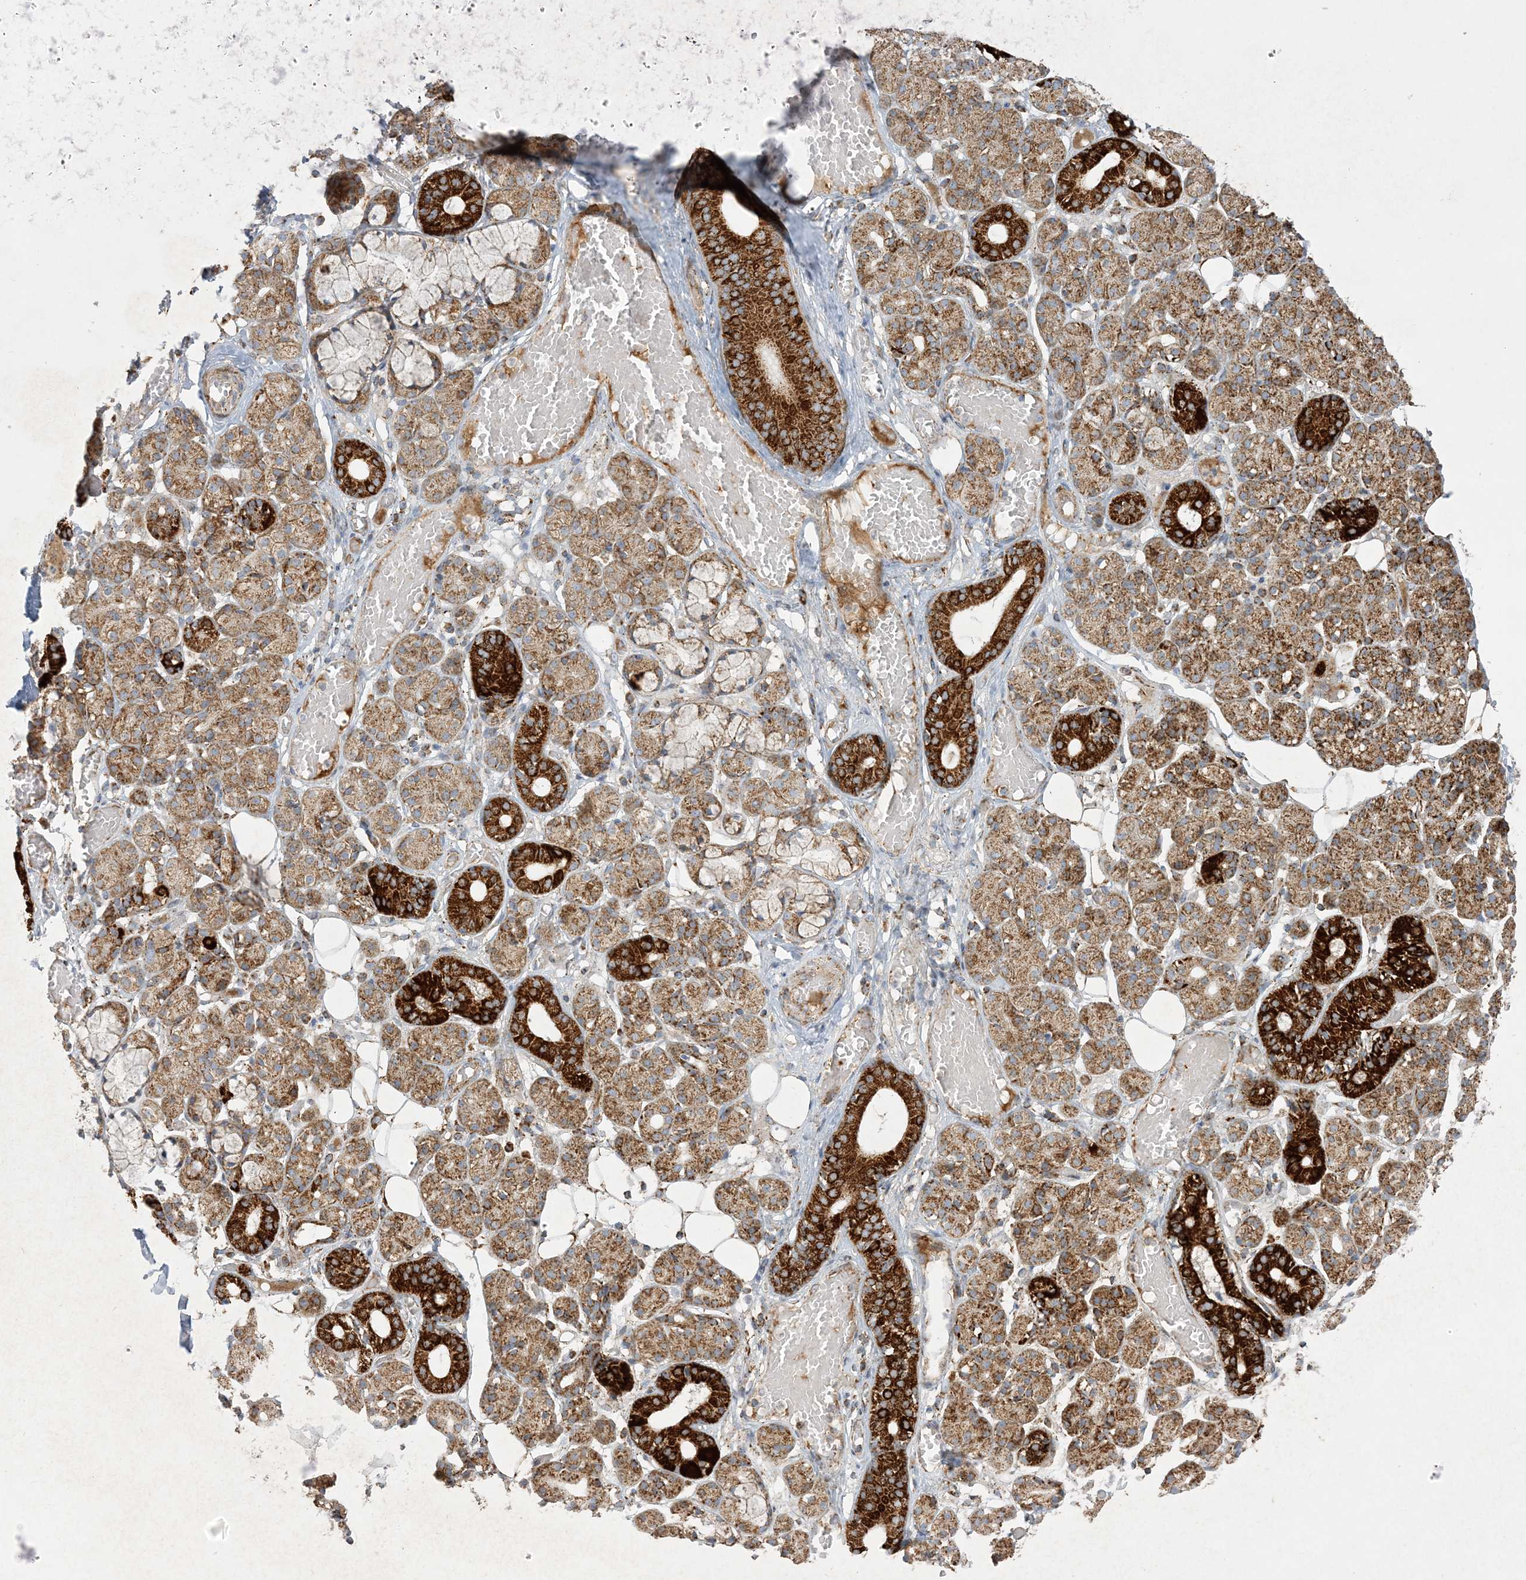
{"staining": {"intensity": "strong", "quantity": ">75%", "location": "cytoplasmic/membranous"}, "tissue": "salivary gland", "cell_type": "Glandular cells", "image_type": "normal", "snomed": [{"axis": "morphology", "description": "Normal tissue, NOS"}, {"axis": "topography", "description": "Salivary gland"}], "caption": "Salivary gland stained for a protein (brown) exhibits strong cytoplasmic/membranous positive expression in approximately >75% of glandular cells.", "gene": "NDUFAF3", "patient": {"sex": "male", "age": 63}}